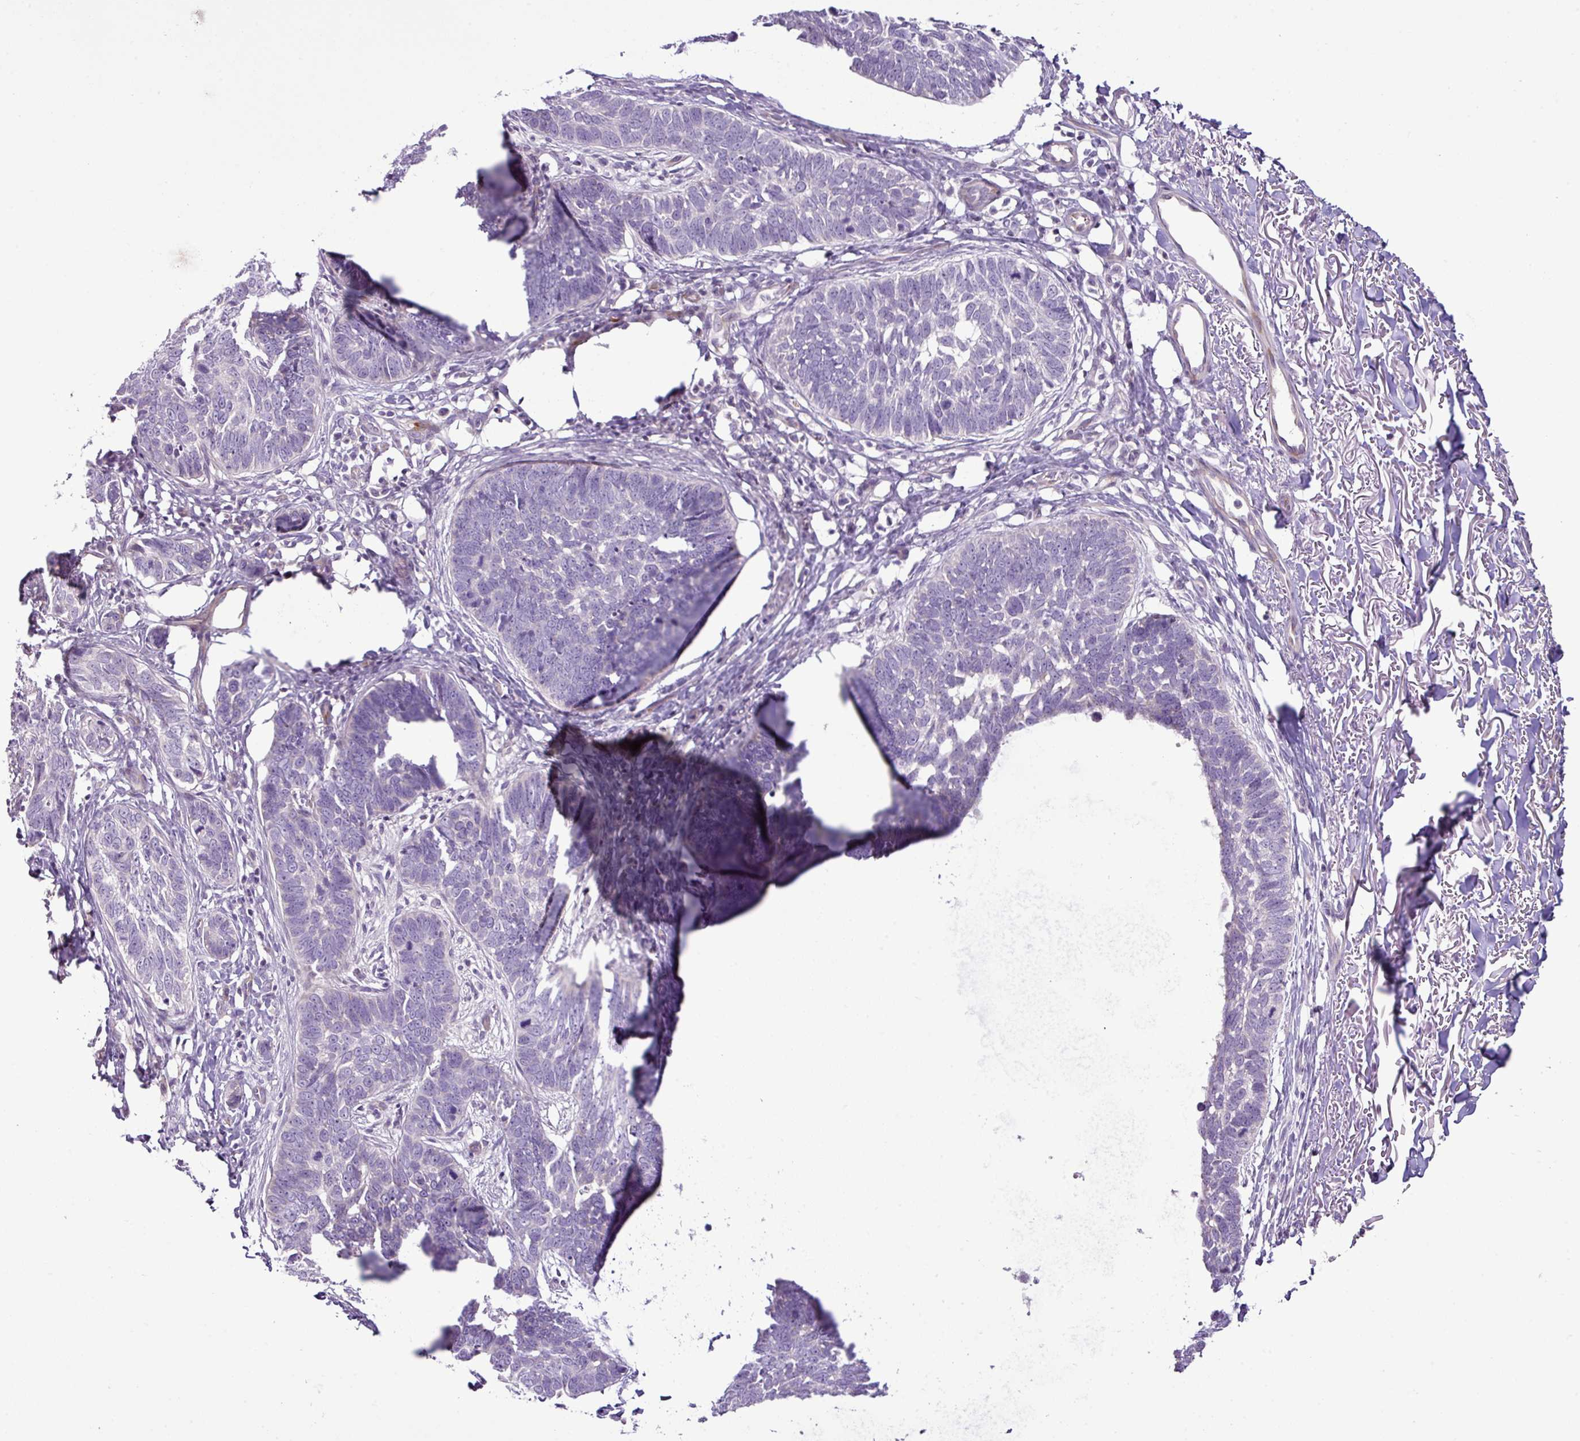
{"staining": {"intensity": "negative", "quantity": "none", "location": "none"}, "tissue": "skin cancer", "cell_type": "Tumor cells", "image_type": "cancer", "snomed": [{"axis": "morphology", "description": "Normal tissue, NOS"}, {"axis": "morphology", "description": "Basal cell carcinoma"}, {"axis": "topography", "description": "Skin"}], "caption": "Tumor cells are negative for protein expression in human basal cell carcinoma (skin).", "gene": "DNAJB13", "patient": {"sex": "male", "age": 77}}